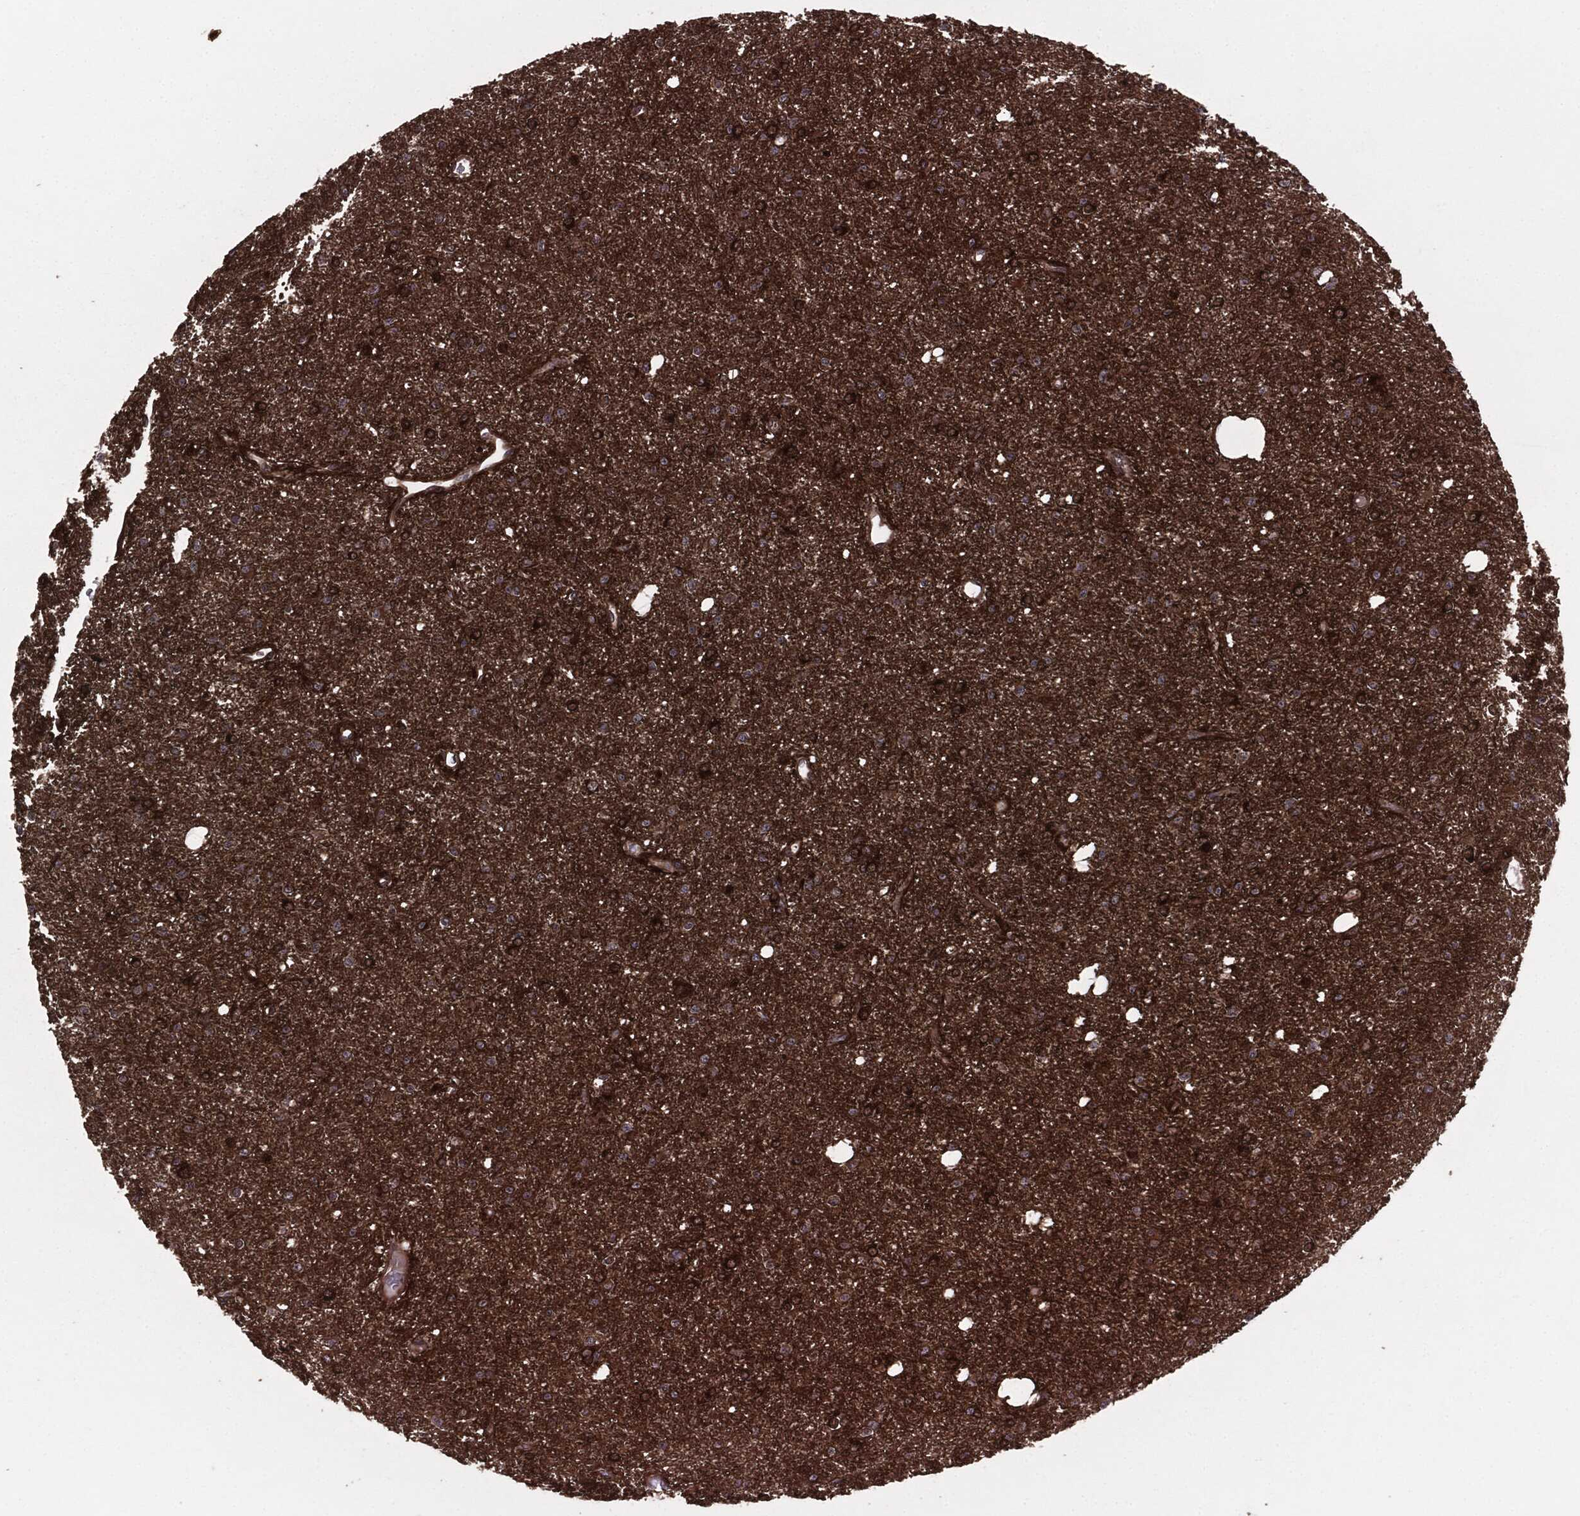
{"staining": {"intensity": "moderate", "quantity": "25%-75%", "location": "cytoplasmic/membranous"}, "tissue": "glioma", "cell_type": "Tumor cells", "image_type": "cancer", "snomed": [{"axis": "morphology", "description": "Glioma, malignant, Low grade"}, {"axis": "topography", "description": "Brain"}], "caption": "Moderate cytoplasmic/membranous expression for a protein is appreciated in approximately 25%-75% of tumor cells of glioma using IHC.", "gene": "RAP1GDS1", "patient": {"sex": "male", "age": 27}}